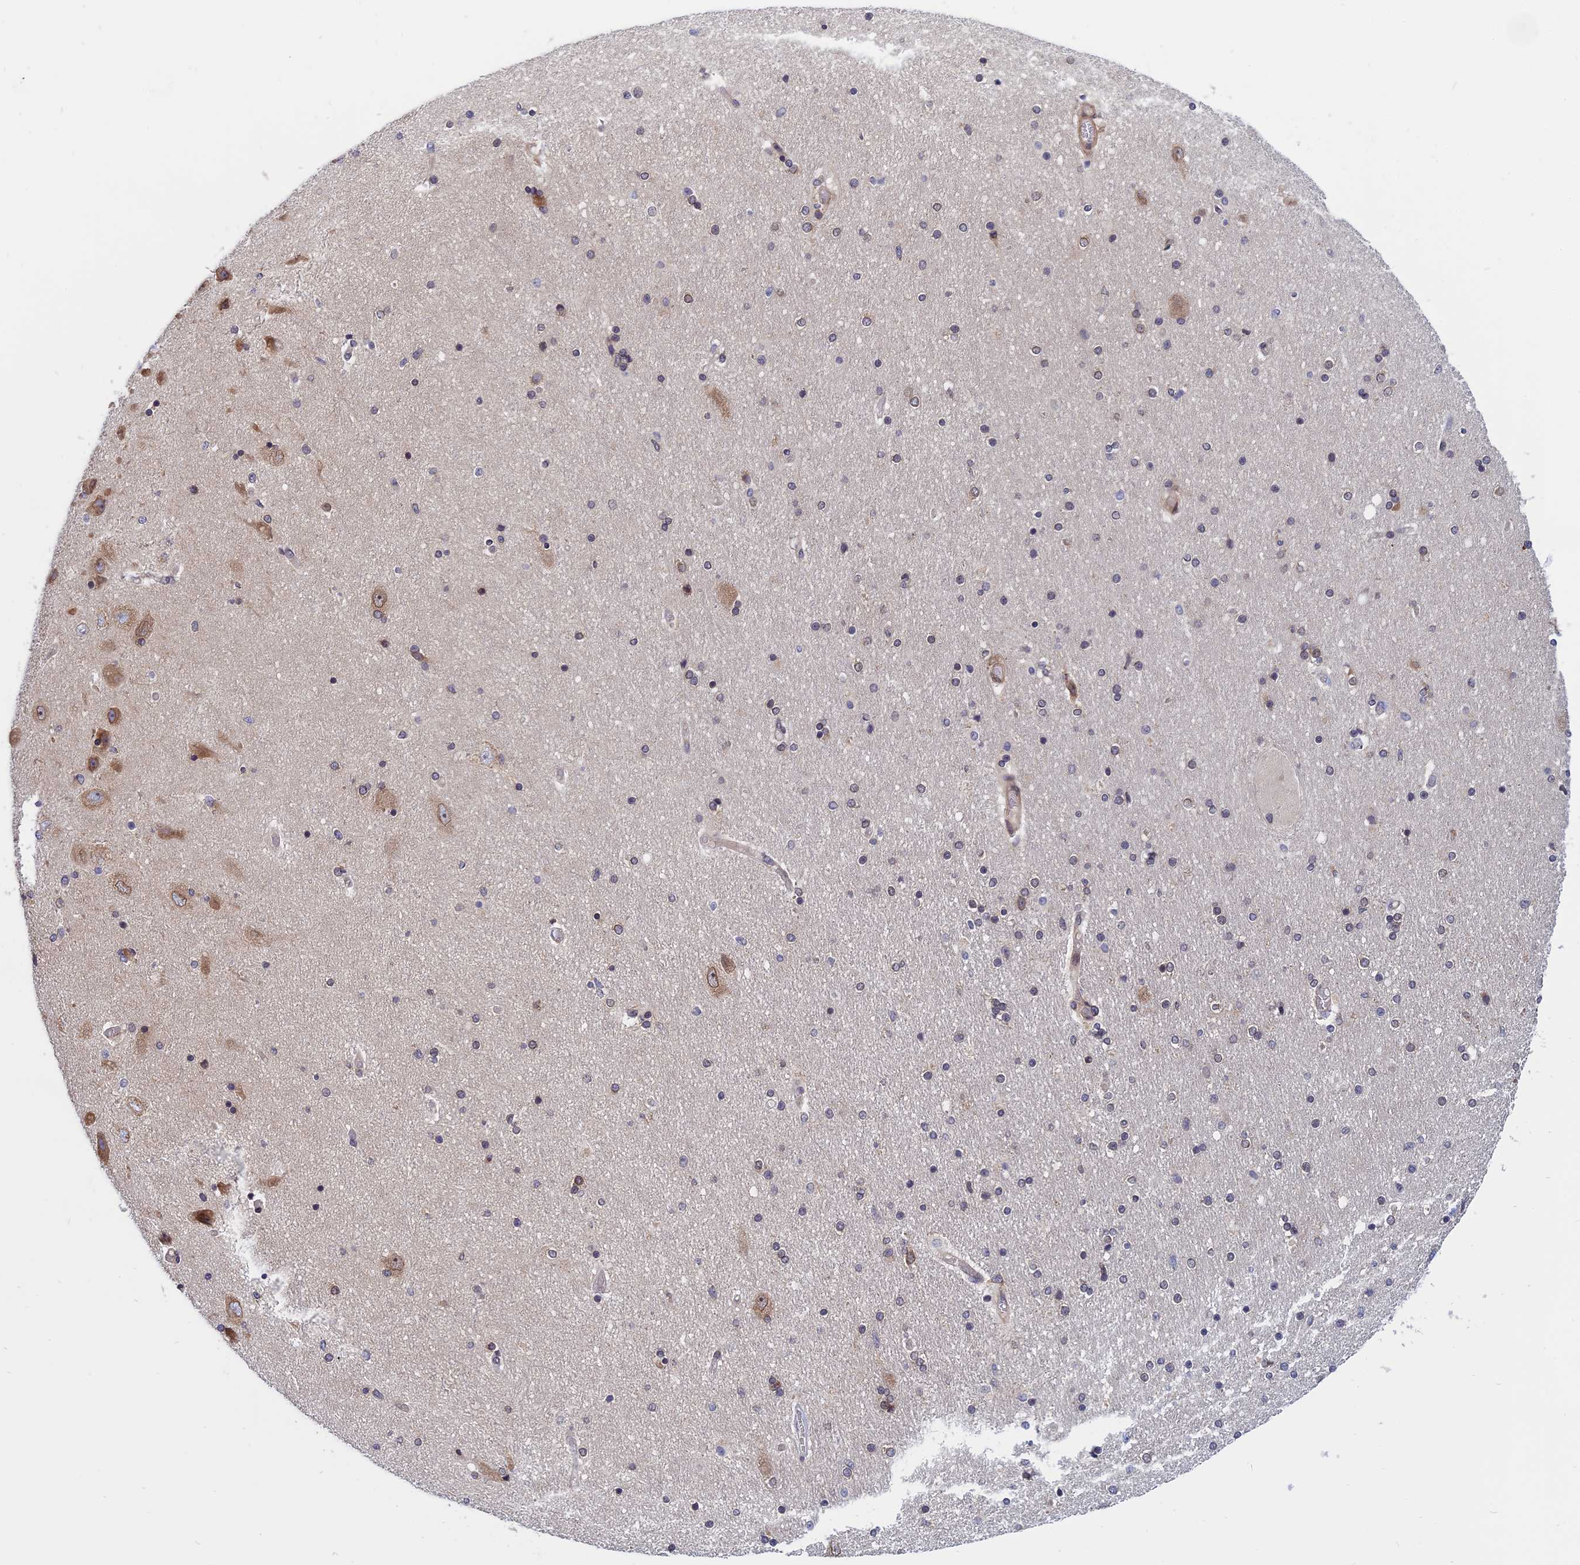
{"staining": {"intensity": "negative", "quantity": "none", "location": "none"}, "tissue": "hippocampus", "cell_type": "Glial cells", "image_type": "normal", "snomed": [{"axis": "morphology", "description": "Normal tissue, NOS"}, {"axis": "topography", "description": "Hippocampus"}], "caption": "This is an IHC histopathology image of benign hippocampus. There is no staining in glial cells.", "gene": "NAA10", "patient": {"sex": "female", "age": 54}}